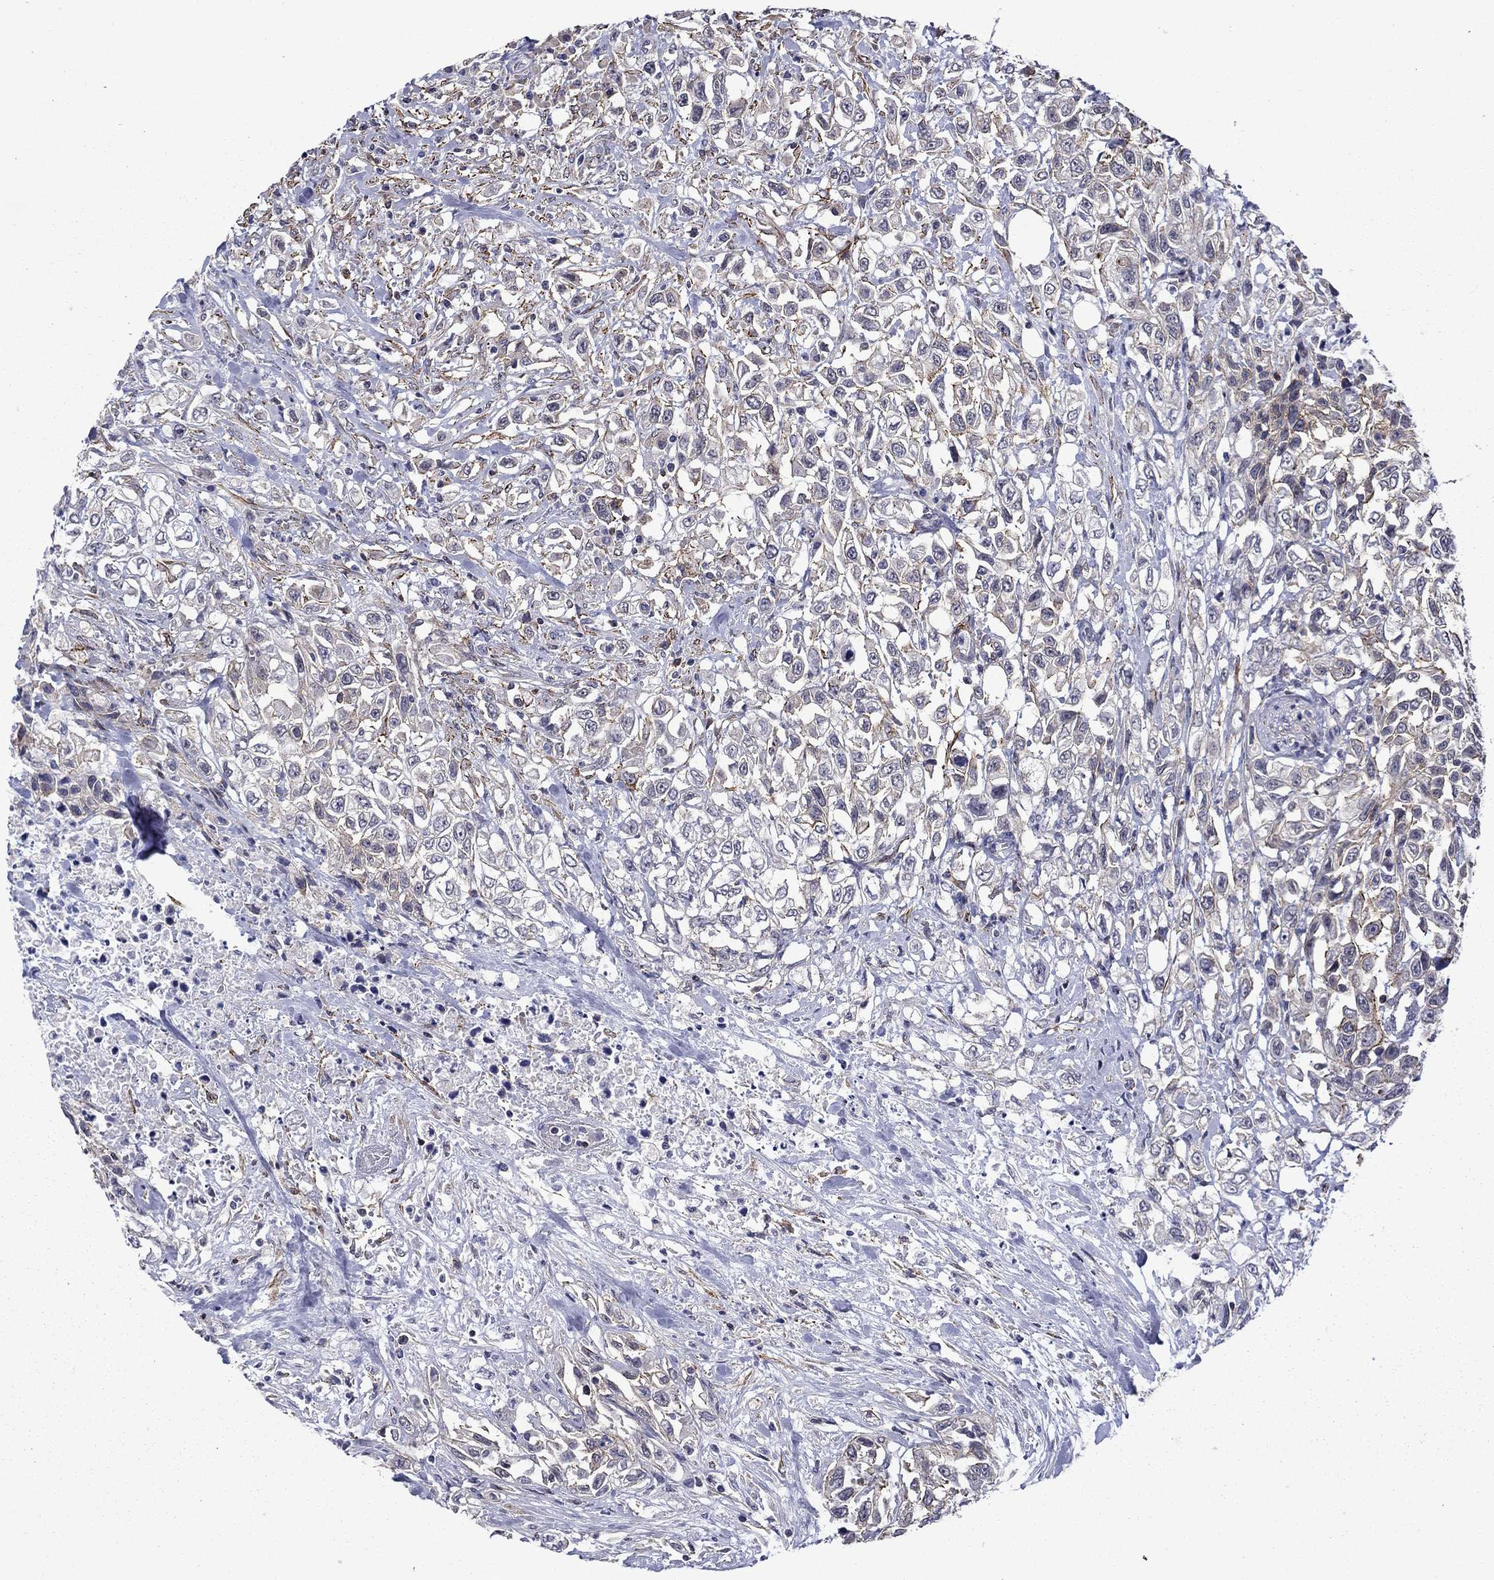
{"staining": {"intensity": "strong", "quantity": "<25%", "location": "cytoplasmic/membranous"}, "tissue": "urothelial cancer", "cell_type": "Tumor cells", "image_type": "cancer", "snomed": [{"axis": "morphology", "description": "Urothelial carcinoma, High grade"}, {"axis": "topography", "description": "Urinary bladder"}], "caption": "Immunohistochemical staining of human urothelial carcinoma (high-grade) exhibits medium levels of strong cytoplasmic/membranous positivity in approximately <25% of tumor cells.", "gene": "LMO7", "patient": {"sex": "female", "age": 56}}